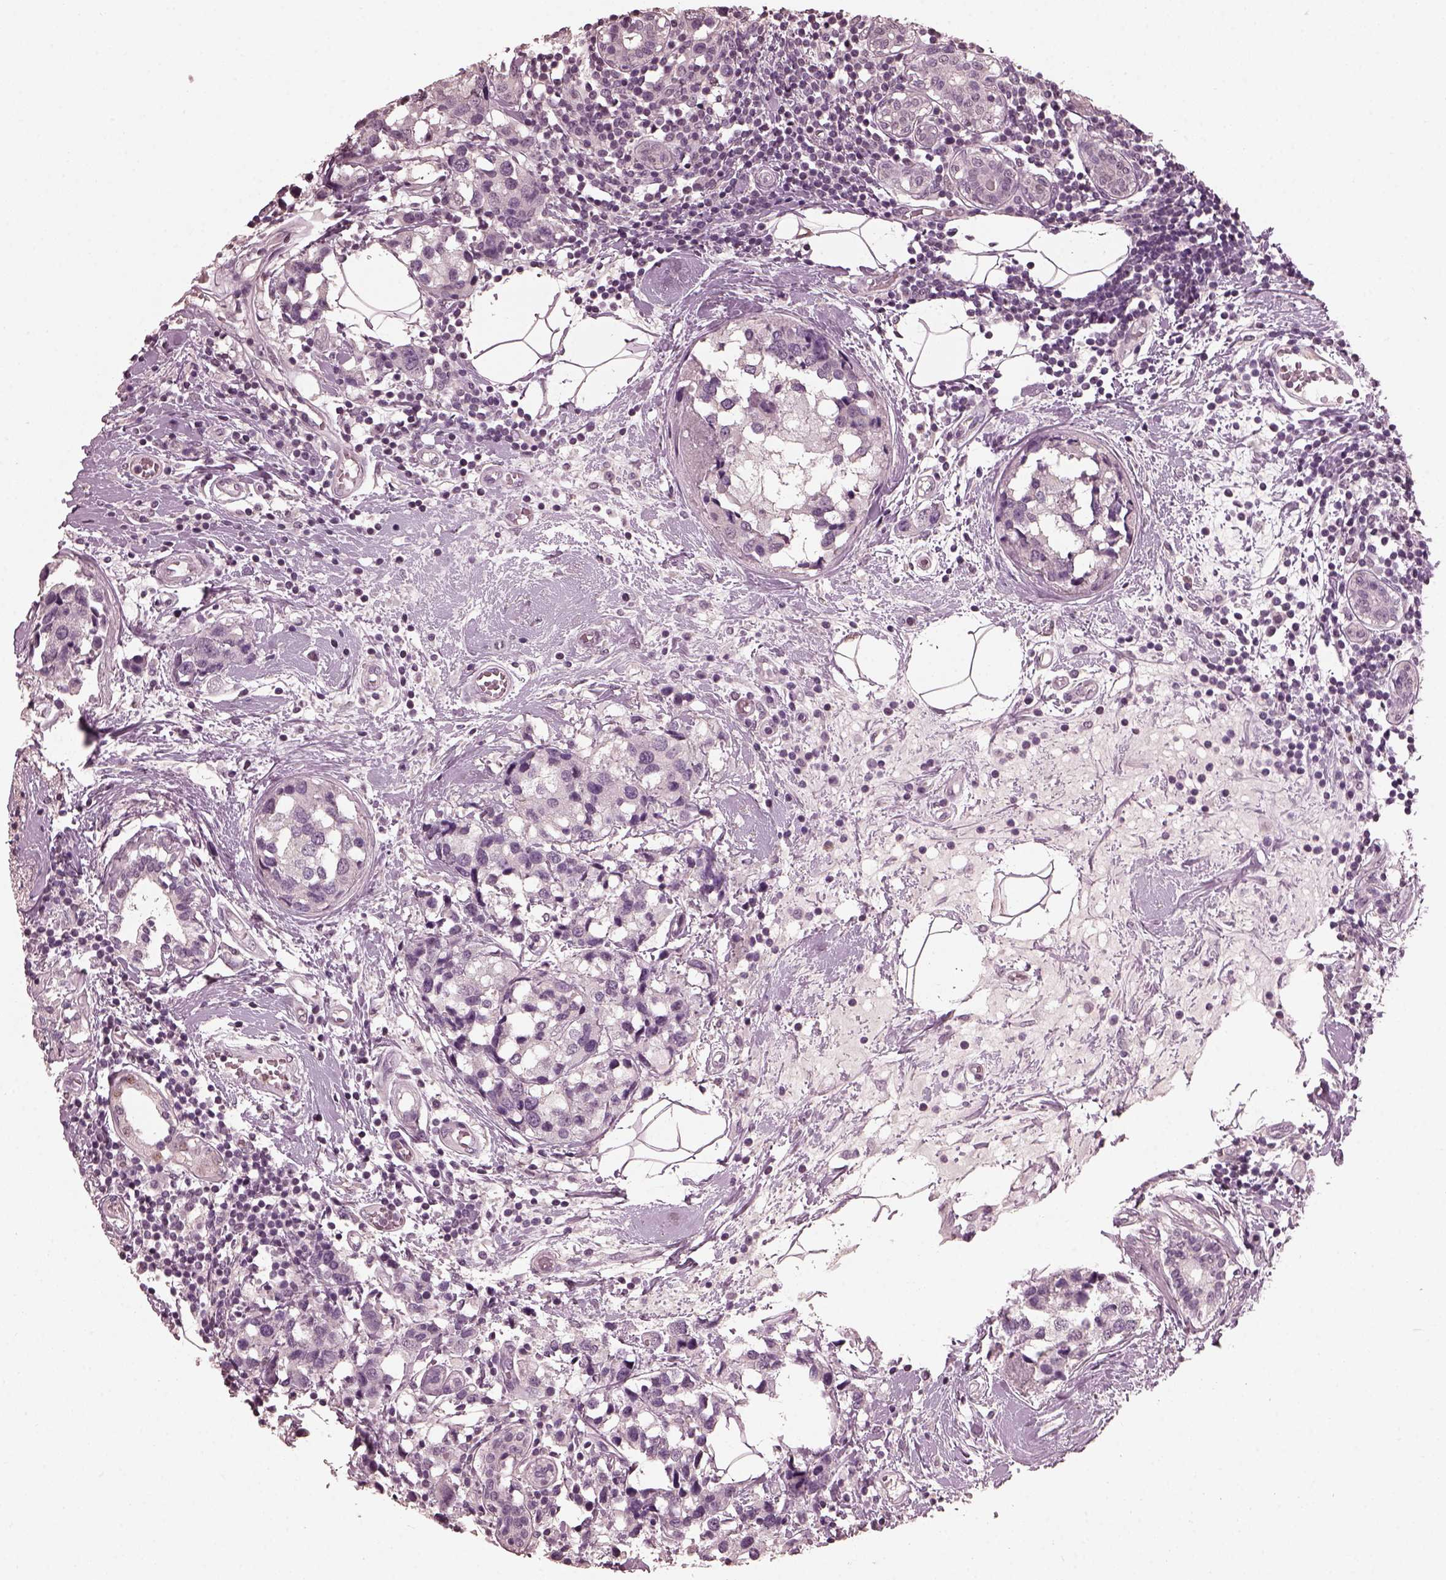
{"staining": {"intensity": "negative", "quantity": "none", "location": "none"}, "tissue": "breast cancer", "cell_type": "Tumor cells", "image_type": "cancer", "snomed": [{"axis": "morphology", "description": "Lobular carcinoma"}, {"axis": "topography", "description": "Breast"}], "caption": "Tumor cells are negative for brown protein staining in breast cancer.", "gene": "TSKS", "patient": {"sex": "female", "age": 59}}